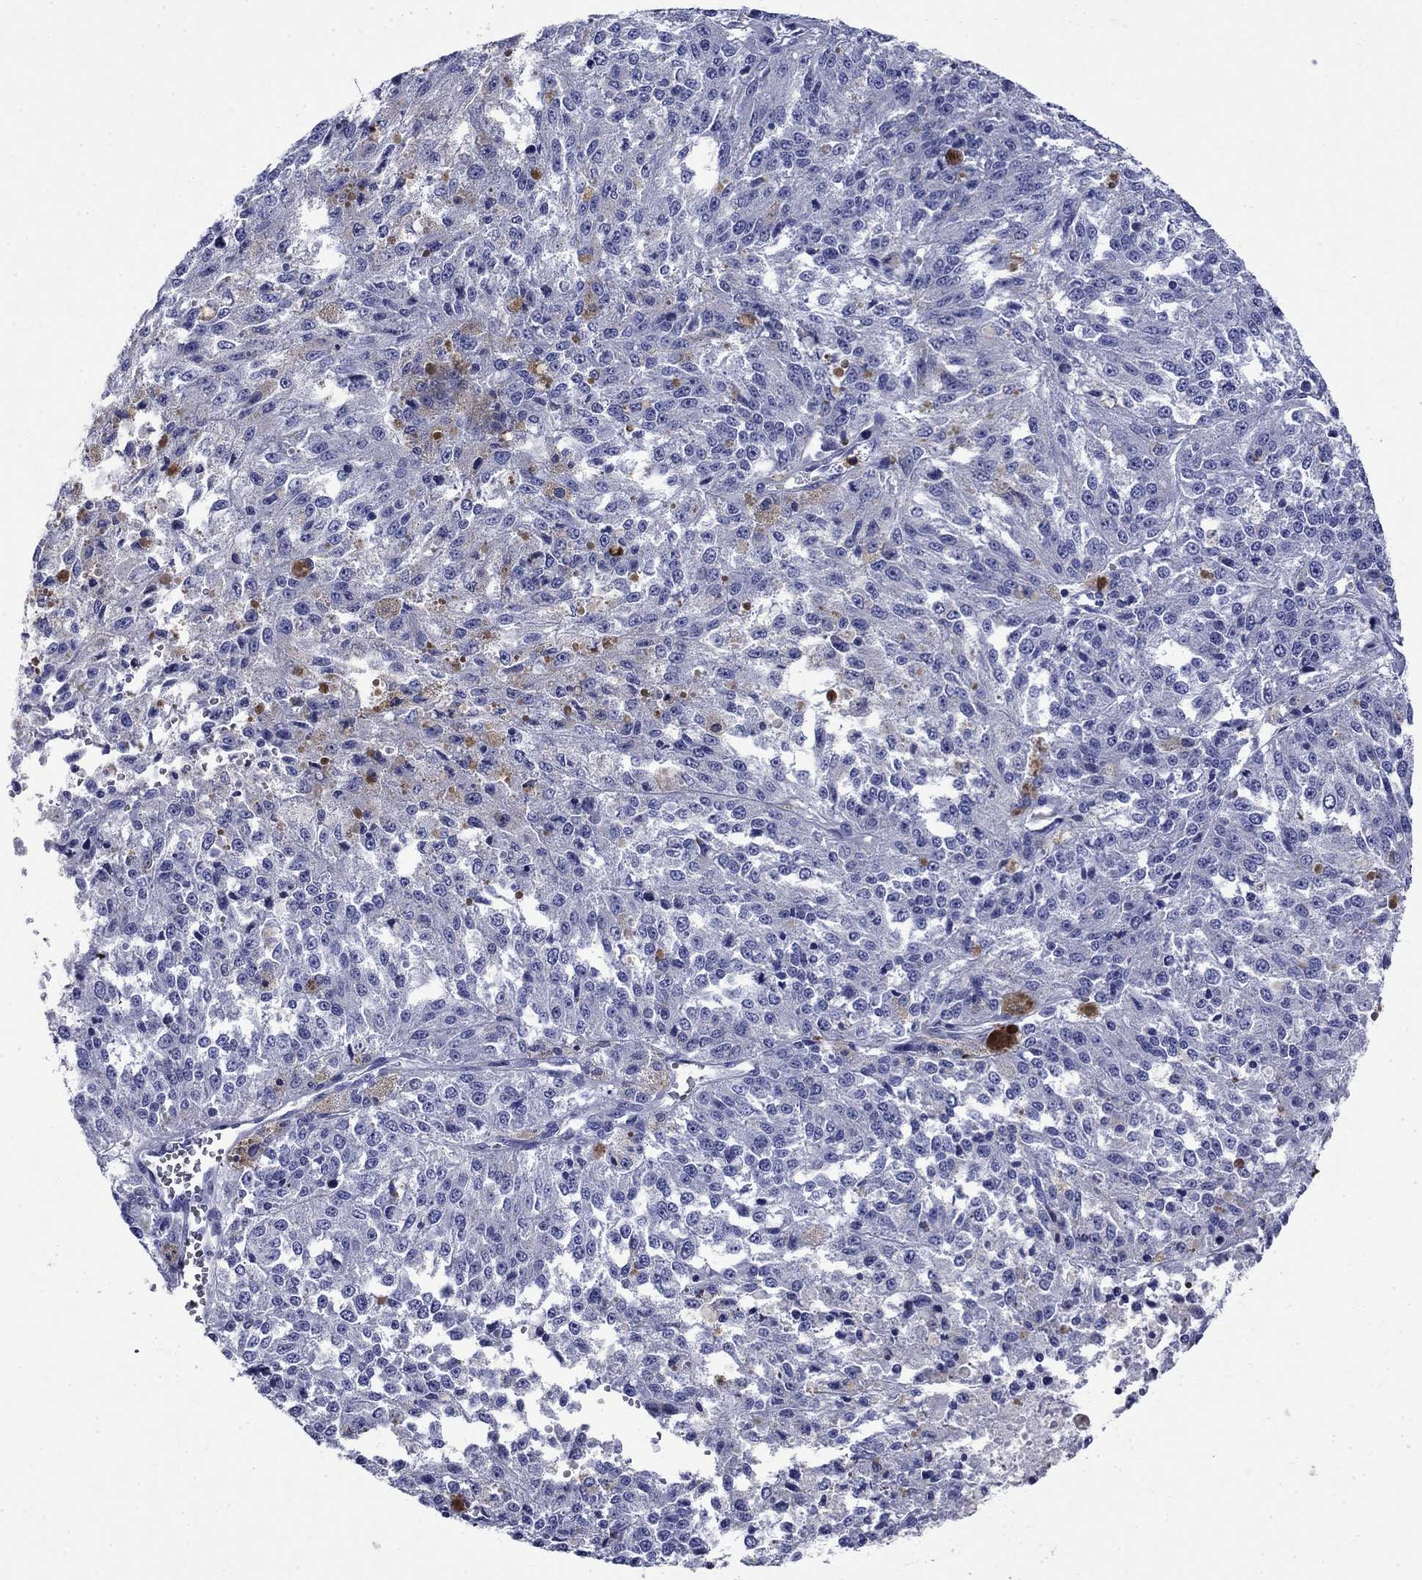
{"staining": {"intensity": "negative", "quantity": "none", "location": "none"}, "tissue": "melanoma", "cell_type": "Tumor cells", "image_type": "cancer", "snomed": [{"axis": "morphology", "description": "Malignant melanoma, Metastatic site"}, {"axis": "topography", "description": "Lymph node"}], "caption": "Immunohistochemistry of human malignant melanoma (metastatic site) displays no staining in tumor cells.", "gene": "TFR2", "patient": {"sex": "female", "age": 64}}